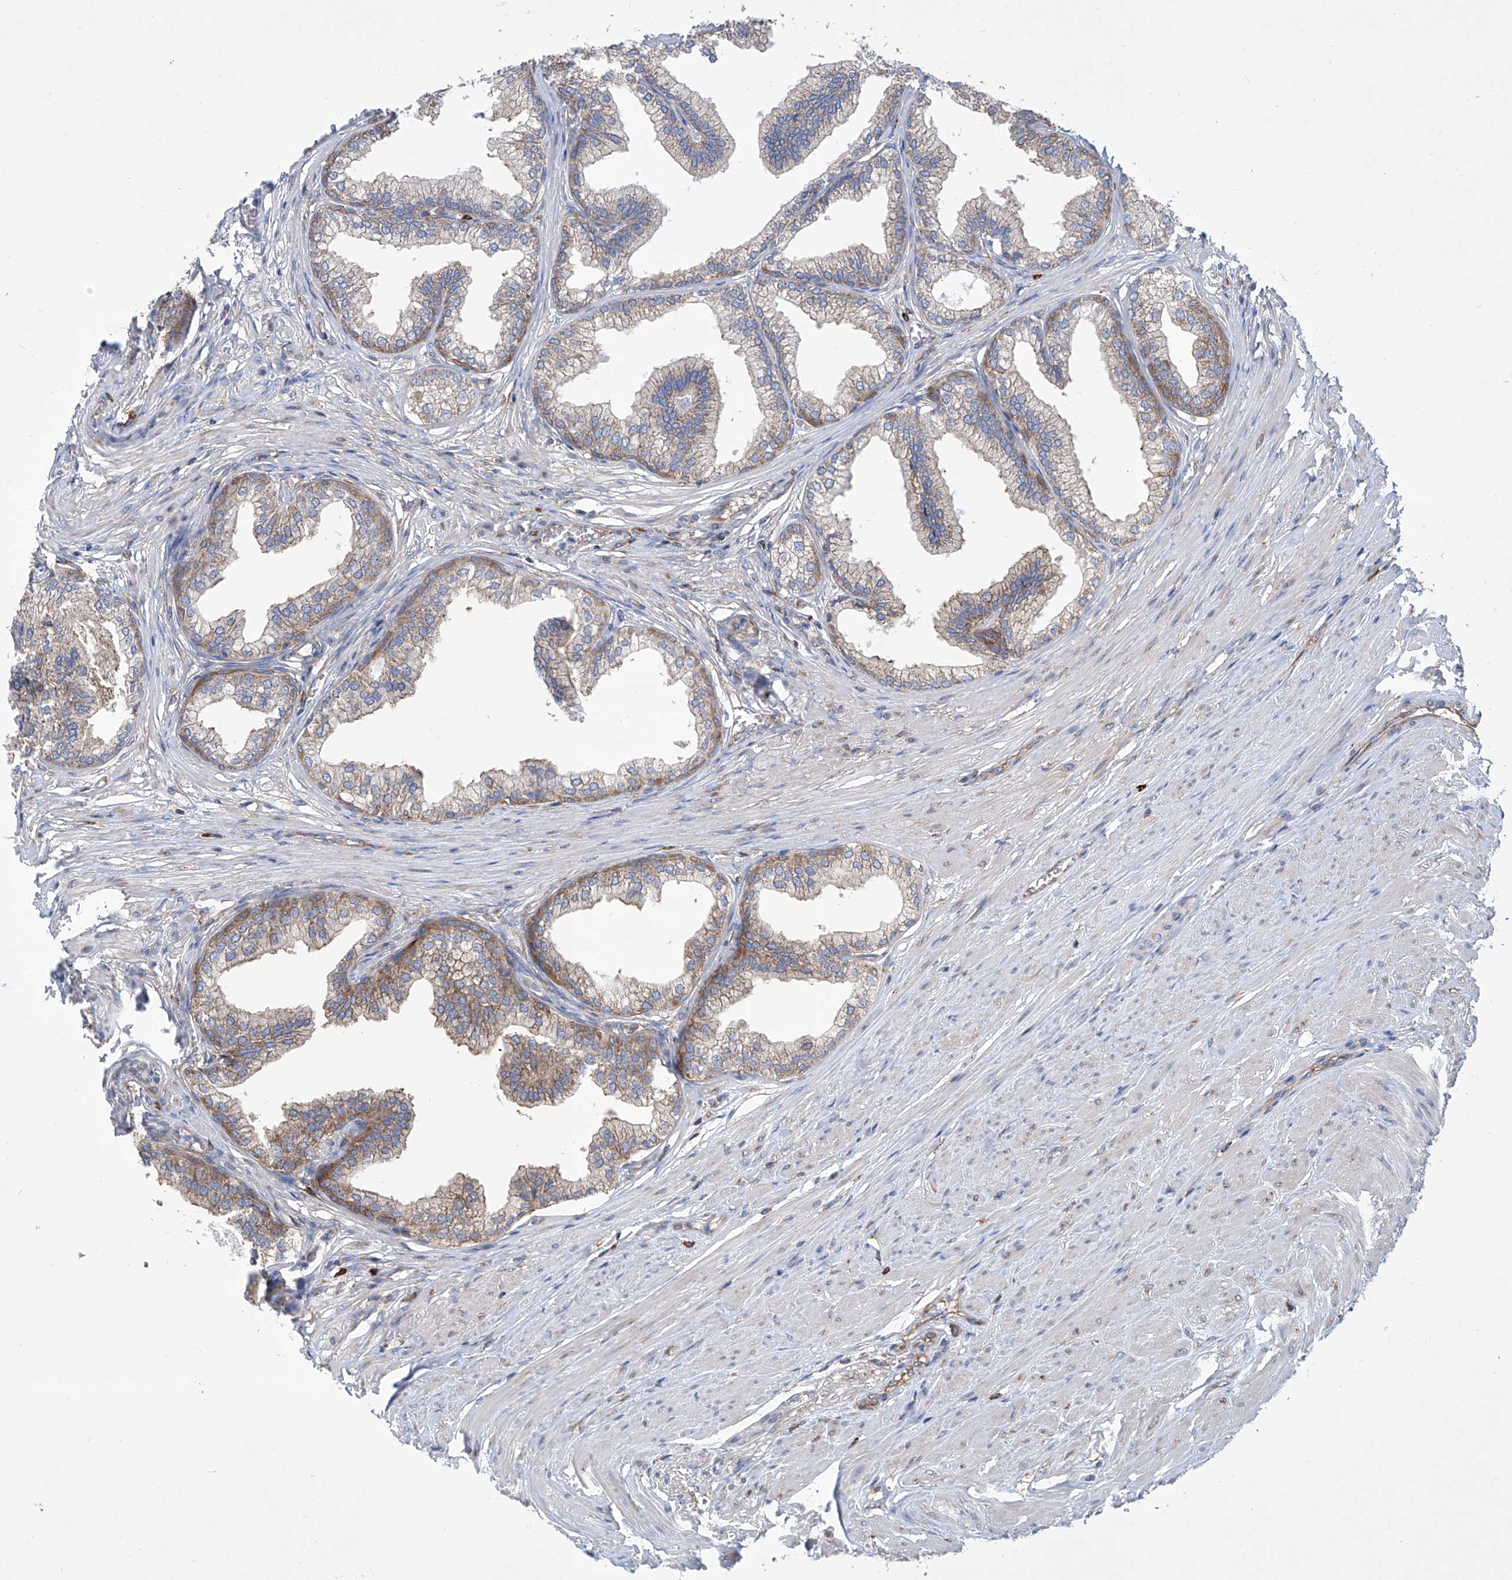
{"staining": {"intensity": "moderate", "quantity": "25%-75%", "location": "cytoplasmic/membranous"}, "tissue": "prostate", "cell_type": "Glandular cells", "image_type": "normal", "snomed": [{"axis": "morphology", "description": "Normal tissue, NOS"}, {"axis": "morphology", "description": "Urothelial carcinoma, Low grade"}, {"axis": "topography", "description": "Urinary bladder"}, {"axis": "topography", "description": "Prostate"}], "caption": "Immunohistochemistry image of unremarkable prostate stained for a protein (brown), which displays medium levels of moderate cytoplasmic/membranous positivity in approximately 25%-75% of glandular cells.", "gene": "SENP2", "patient": {"sex": "male", "age": 60}}